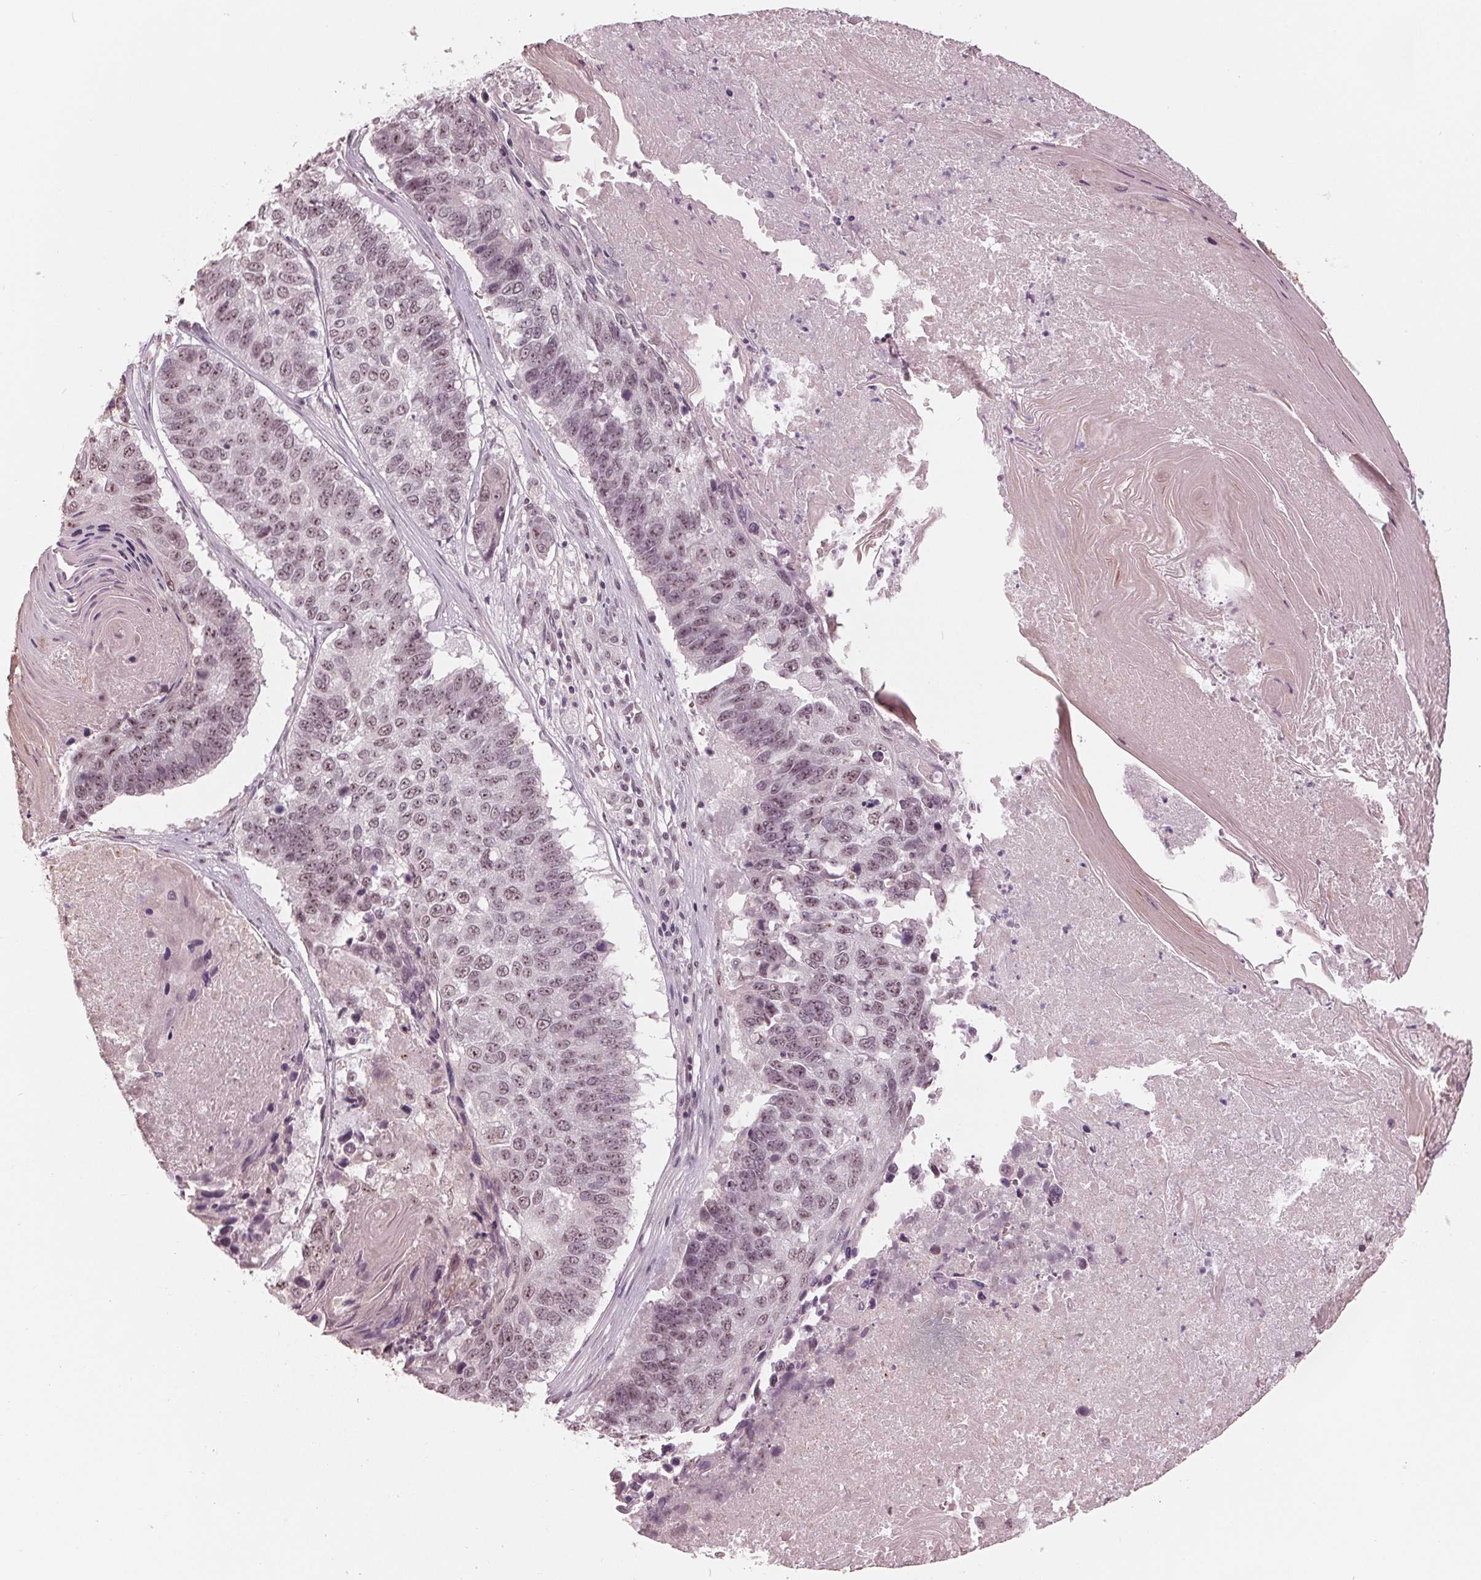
{"staining": {"intensity": "weak", "quantity": ">75%", "location": "nuclear"}, "tissue": "lung cancer", "cell_type": "Tumor cells", "image_type": "cancer", "snomed": [{"axis": "morphology", "description": "Squamous cell carcinoma, NOS"}, {"axis": "topography", "description": "Lung"}], "caption": "There is low levels of weak nuclear expression in tumor cells of lung cancer, as demonstrated by immunohistochemical staining (brown color).", "gene": "SLX4", "patient": {"sex": "male", "age": 73}}